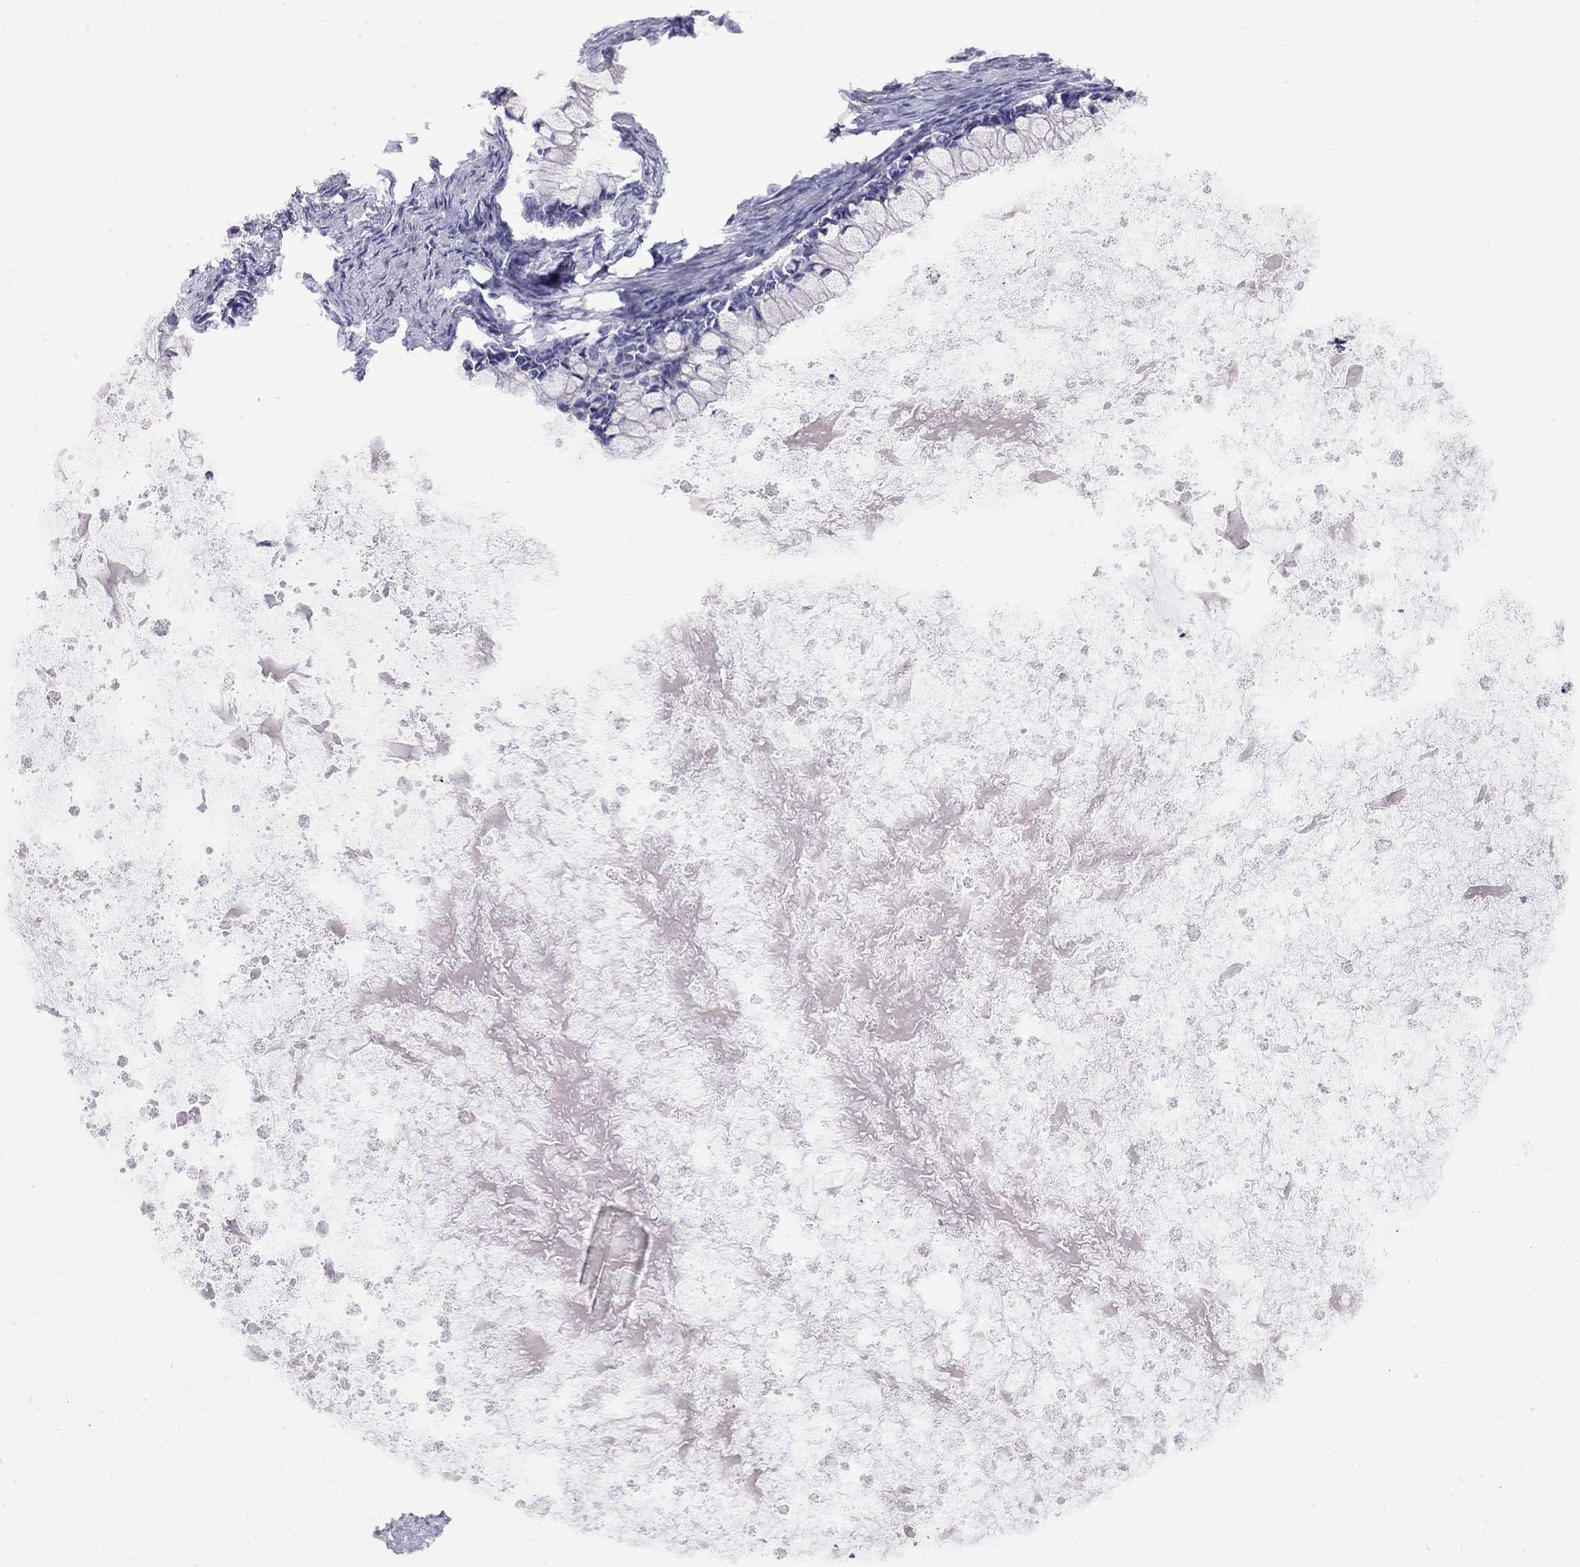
{"staining": {"intensity": "negative", "quantity": "none", "location": "none"}, "tissue": "ovarian cancer", "cell_type": "Tumor cells", "image_type": "cancer", "snomed": [{"axis": "morphology", "description": "Cystadenocarcinoma, mucinous, NOS"}, {"axis": "topography", "description": "Ovary"}], "caption": "DAB immunohistochemical staining of human ovarian cancer (mucinous cystadenocarcinoma) shows no significant positivity in tumor cells.", "gene": "CPNE4", "patient": {"sex": "female", "age": 67}}